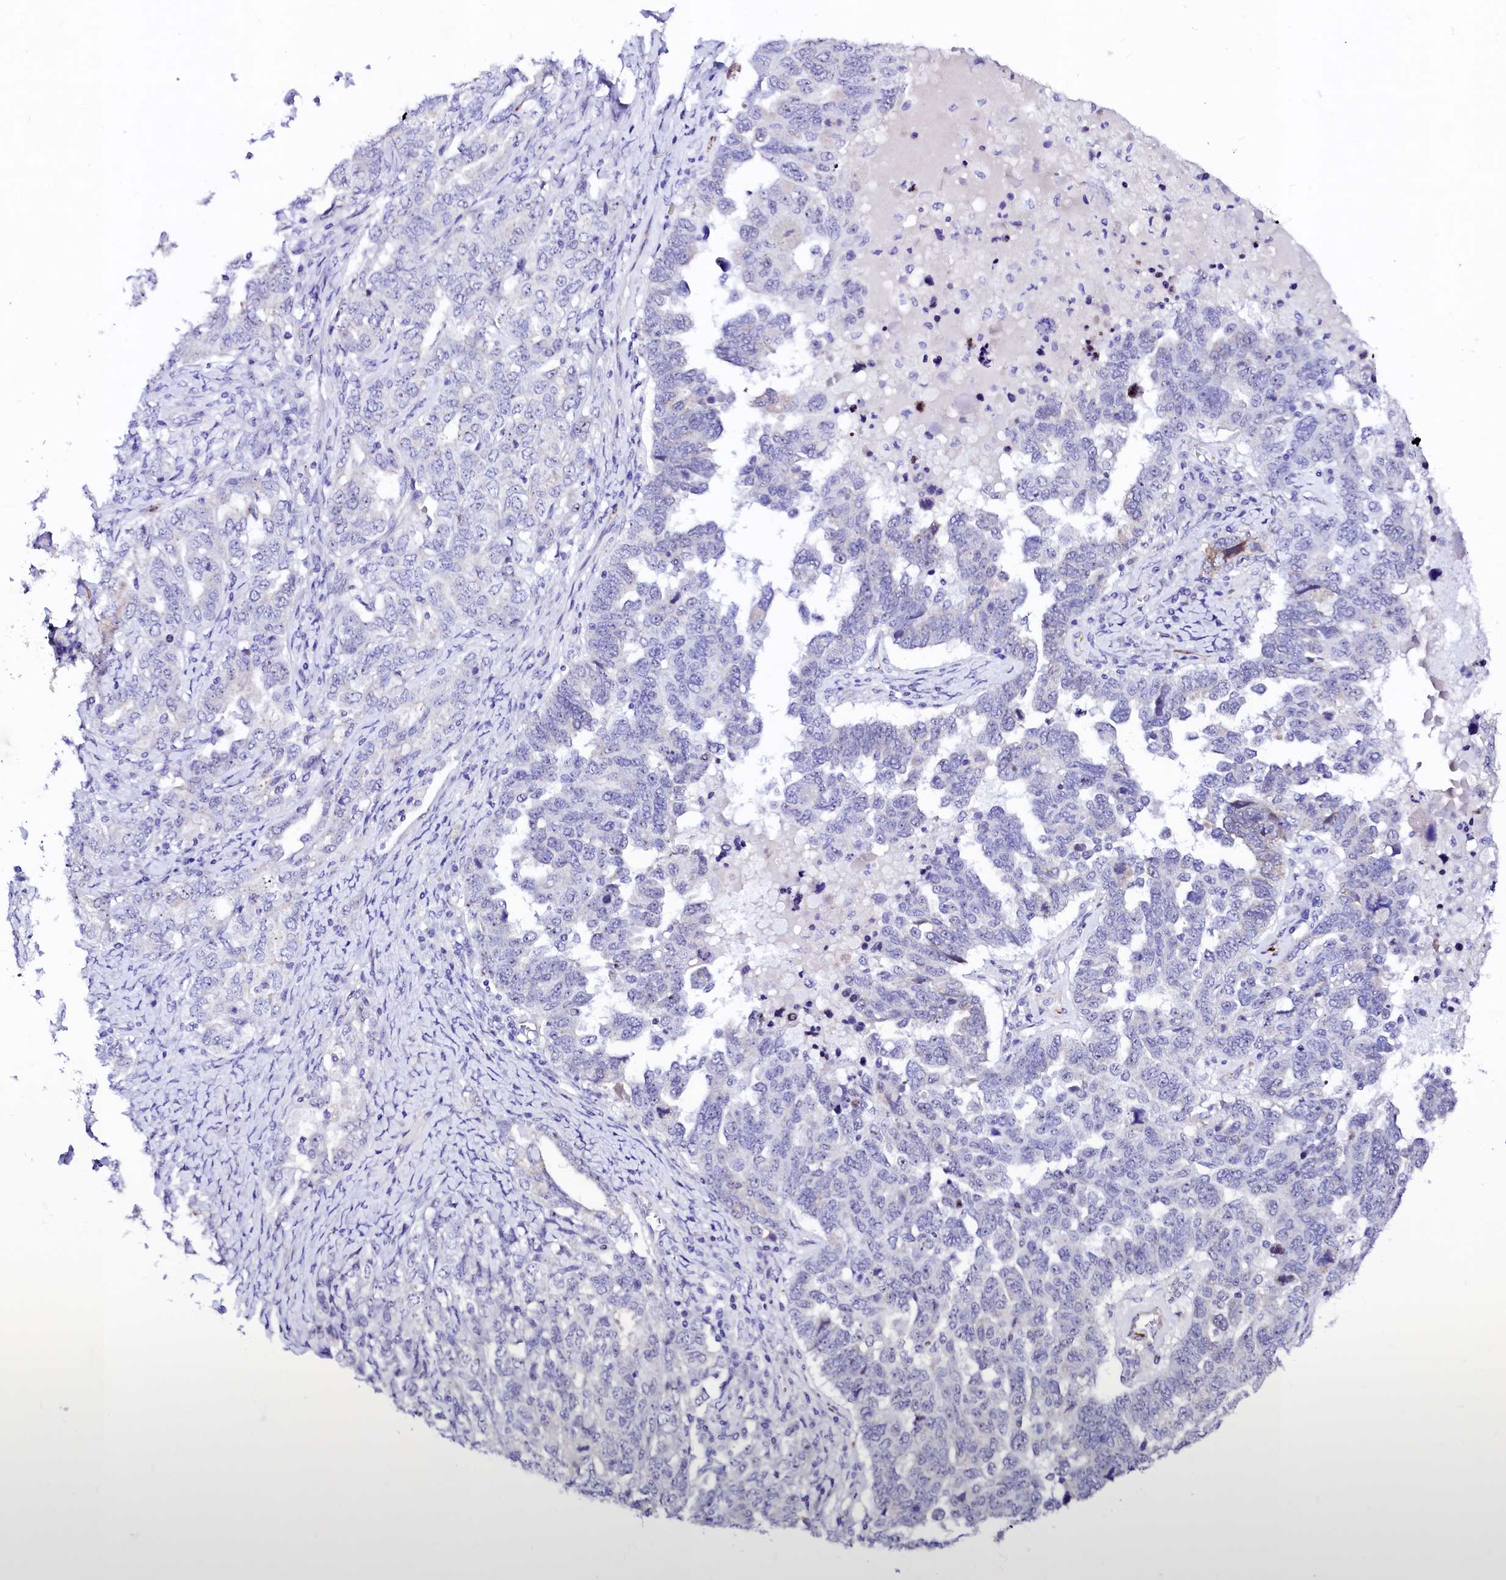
{"staining": {"intensity": "negative", "quantity": "none", "location": "none"}, "tissue": "ovarian cancer", "cell_type": "Tumor cells", "image_type": "cancer", "snomed": [{"axis": "morphology", "description": "Carcinoma, endometroid"}, {"axis": "topography", "description": "Ovary"}], "caption": "A histopathology image of ovarian cancer (endometroid carcinoma) stained for a protein shows no brown staining in tumor cells.", "gene": "SFR1", "patient": {"sex": "female", "age": 62}}